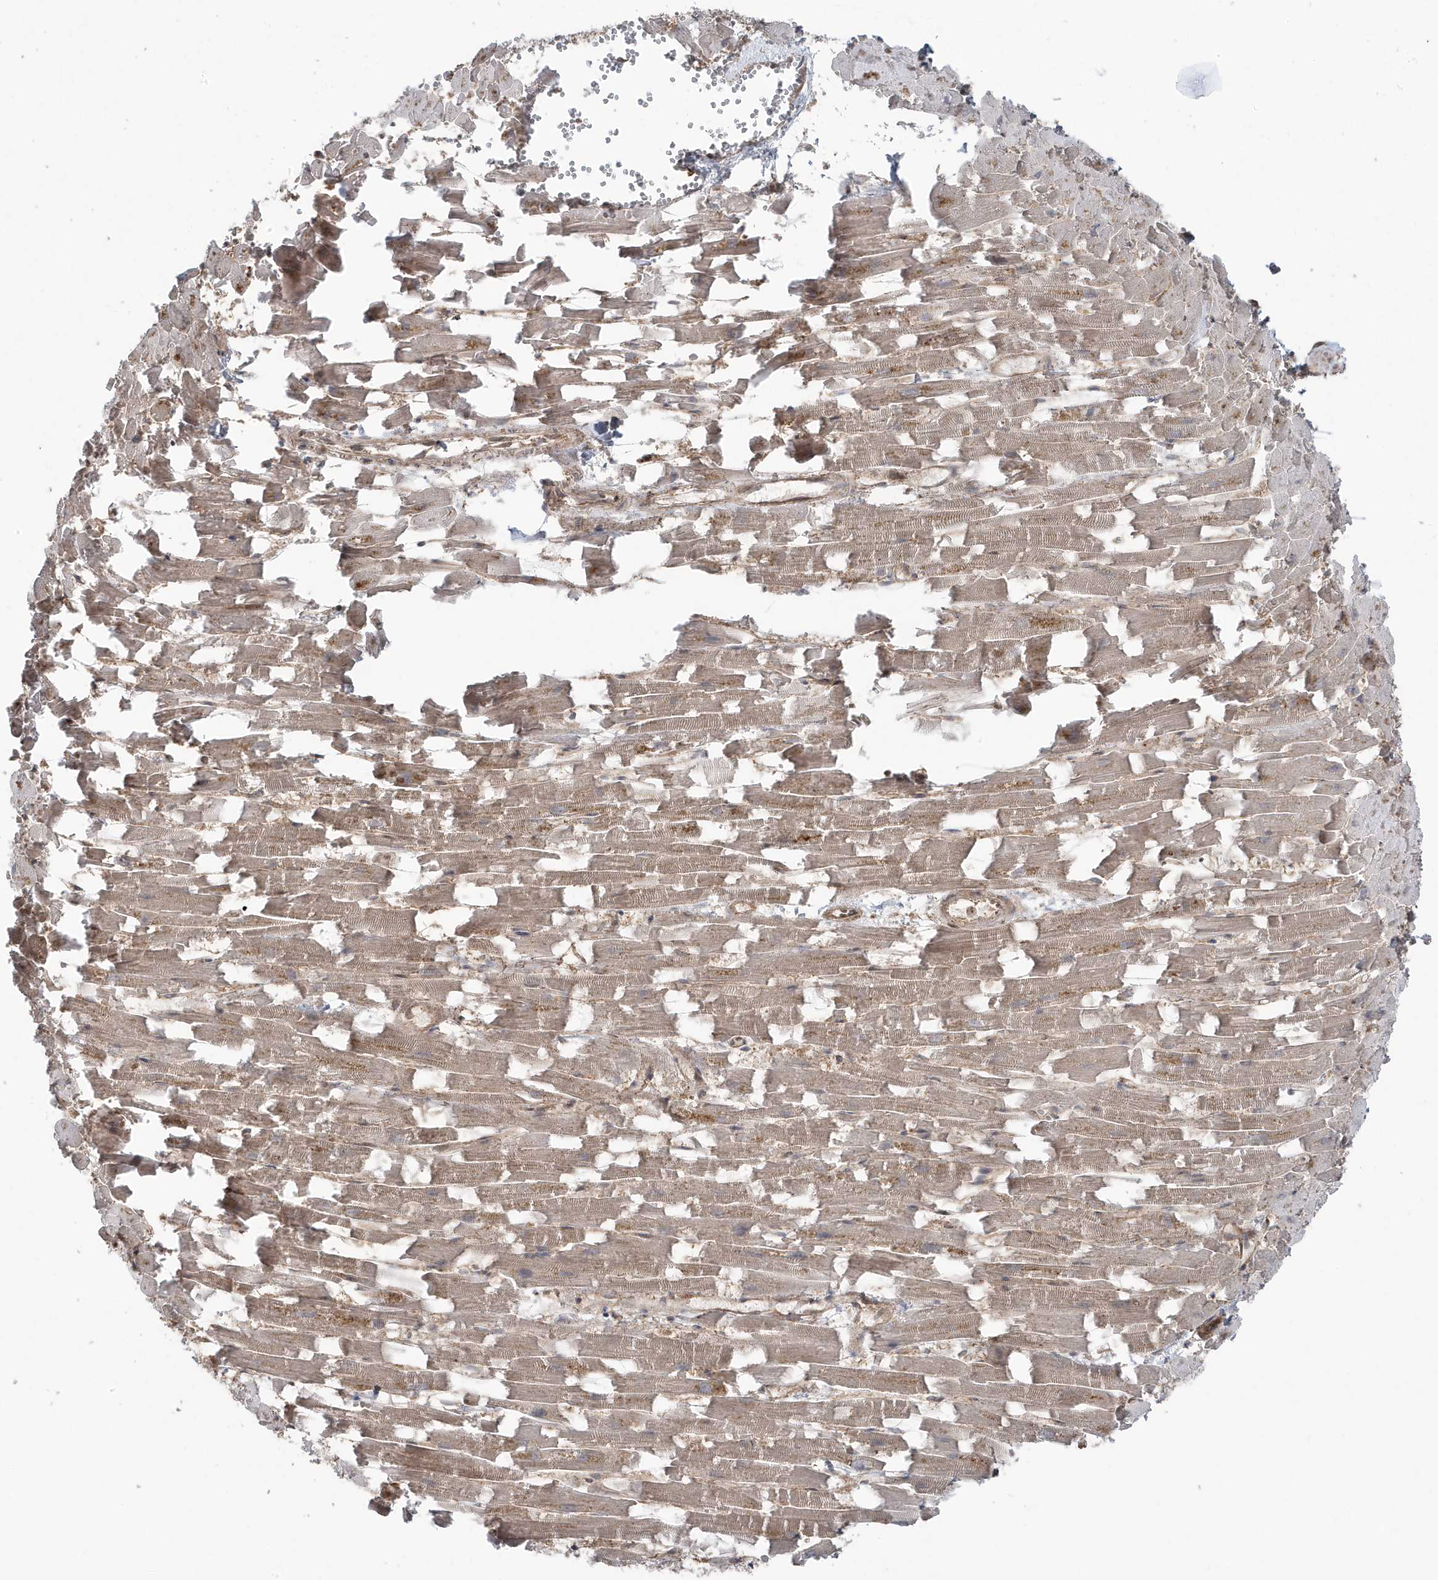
{"staining": {"intensity": "weak", "quantity": "25%-75%", "location": "cytoplasmic/membranous"}, "tissue": "heart muscle", "cell_type": "Cardiomyocytes", "image_type": "normal", "snomed": [{"axis": "morphology", "description": "Normal tissue, NOS"}, {"axis": "topography", "description": "Heart"}], "caption": "High-magnification brightfield microscopy of normal heart muscle stained with DAB (brown) and counterstained with hematoxylin (blue). cardiomyocytes exhibit weak cytoplasmic/membranous positivity is identified in about25%-75% of cells.", "gene": "MAPK1IP1L", "patient": {"sex": "female", "age": 64}}